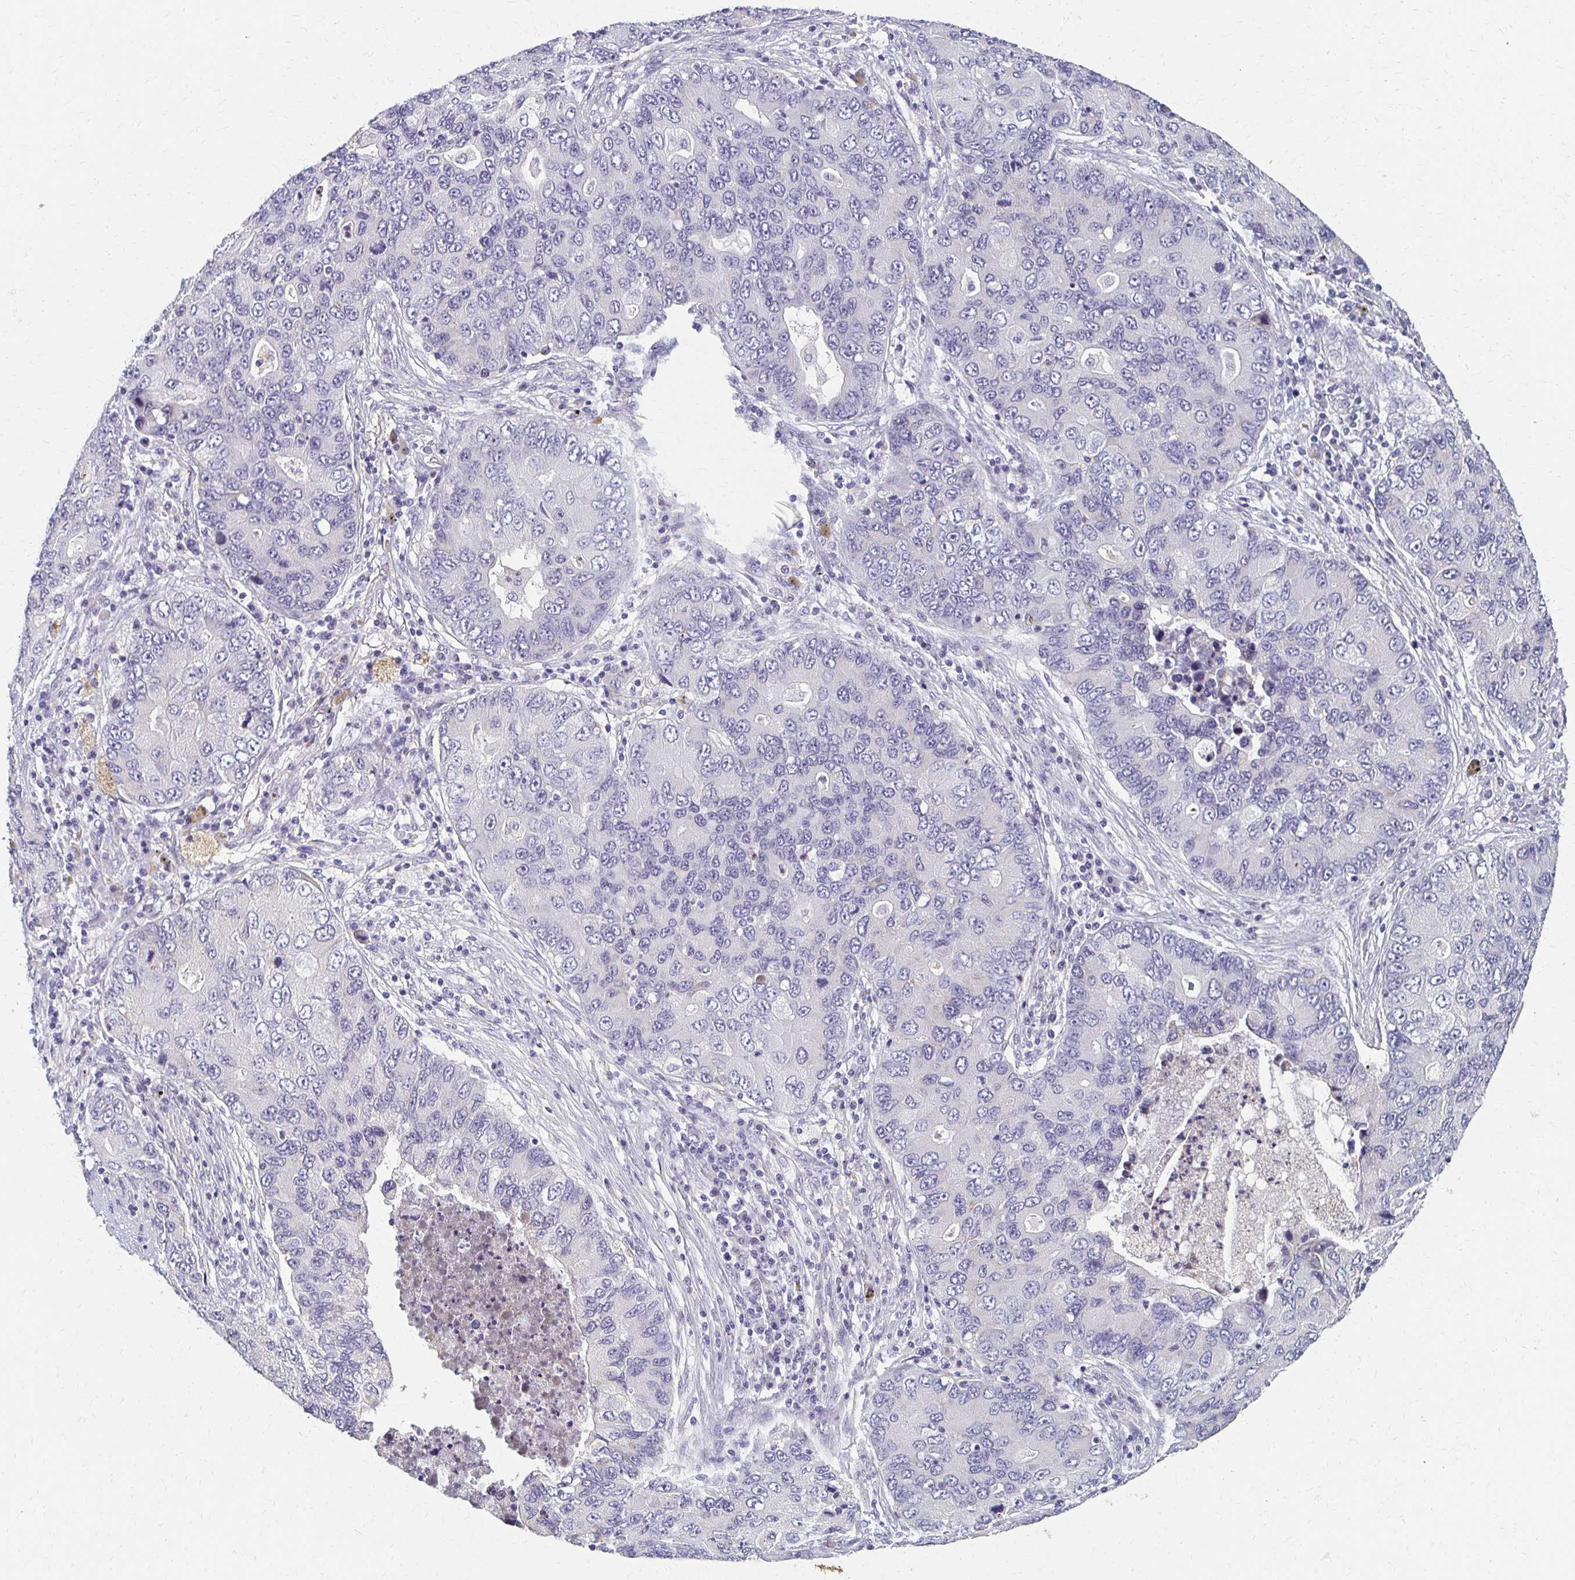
{"staining": {"intensity": "negative", "quantity": "none", "location": "none"}, "tissue": "lung cancer", "cell_type": "Tumor cells", "image_type": "cancer", "snomed": [{"axis": "morphology", "description": "Adenocarcinoma, NOS"}, {"axis": "morphology", "description": "Adenocarcinoma, metastatic, NOS"}, {"axis": "topography", "description": "Lymph node"}, {"axis": "topography", "description": "Lung"}], "caption": "DAB (3,3'-diaminobenzidine) immunohistochemical staining of lung metastatic adenocarcinoma exhibits no significant expression in tumor cells.", "gene": "BBS12", "patient": {"sex": "female", "age": 54}}